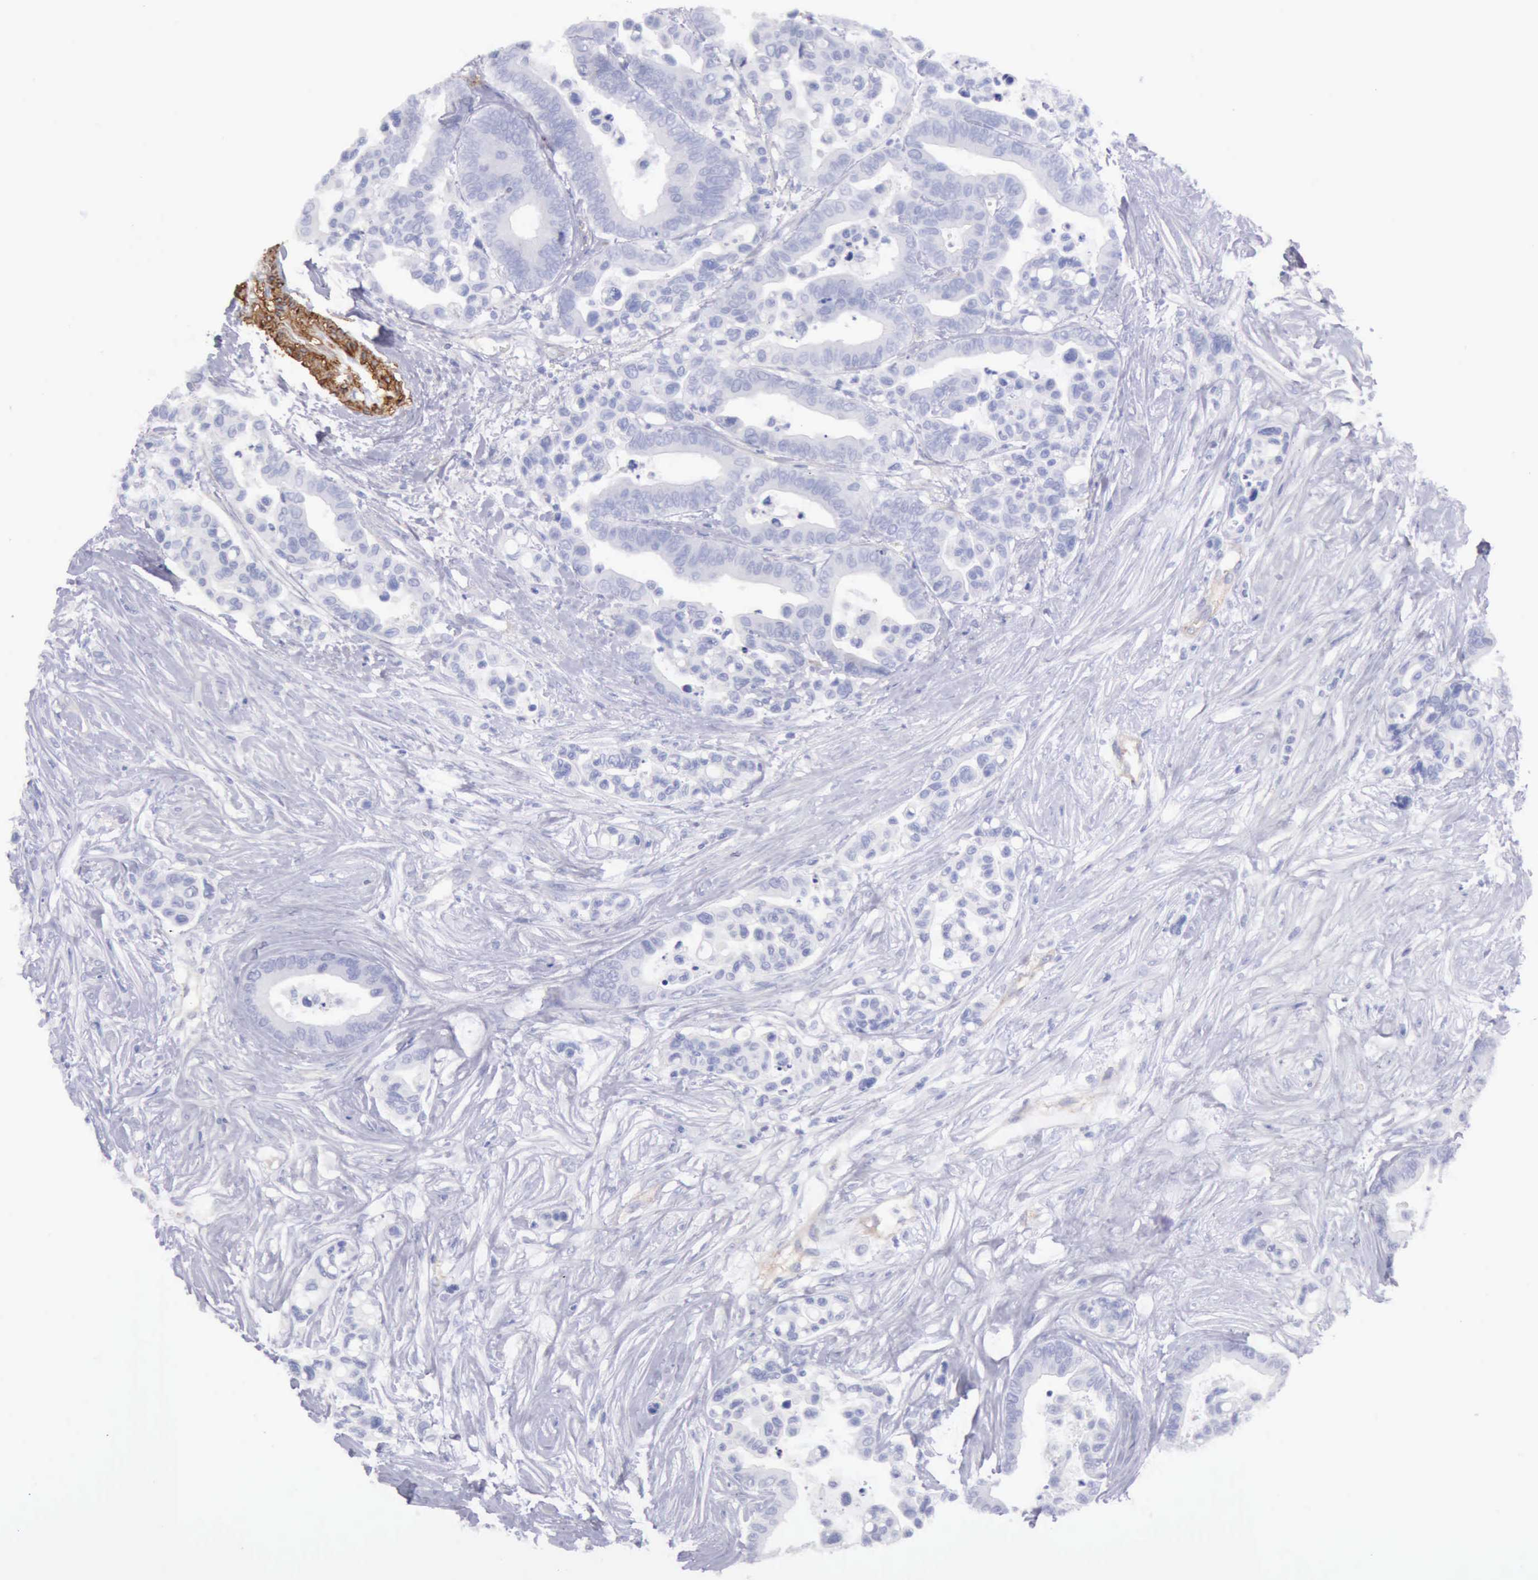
{"staining": {"intensity": "negative", "quantity": "none", "location": "none"}, "tissue": "colorectal cancer", "cell_type": "Tumor cells", "image_type": "cancer", "snomed": [{"axis": "morphology", "description": "Adenocarcinoma, NOS"}, {"axis": "topography", "description": "Colon"}], "caption": "High power microscopy photomicrograph of an IHC histopathology image of colorectal cancer (adenocarcinoma), revealing no significant staining in tumor cells.", "gene": "AOC3", "patient": {"sex": "male", "age": 82}}